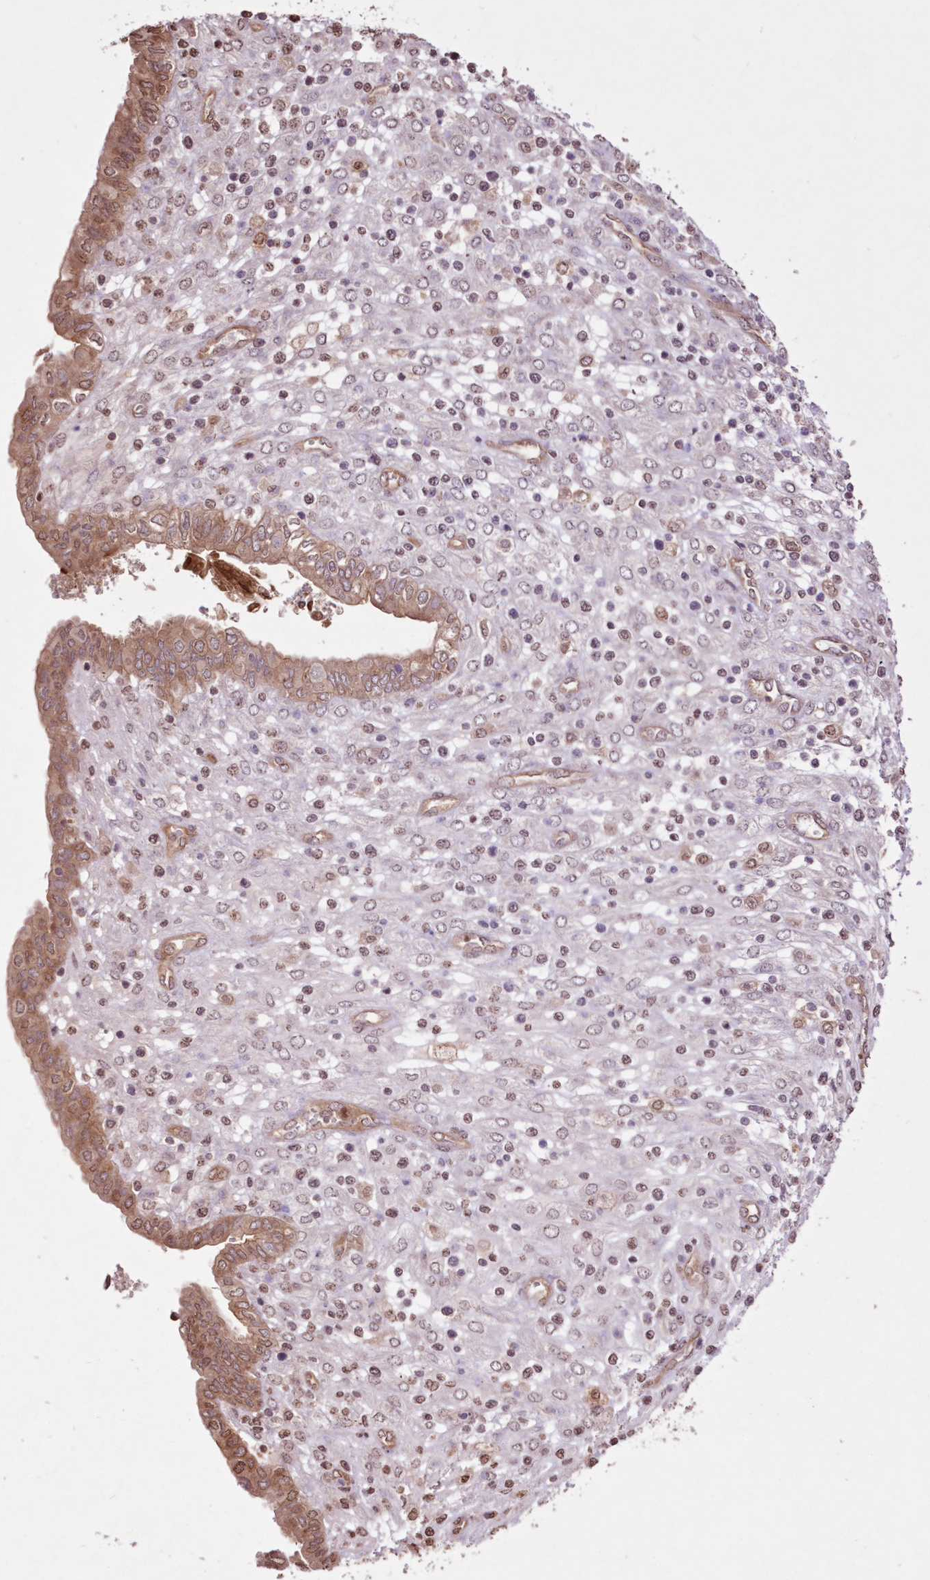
{"staining": {"intensity": "moderate", "quantity": ">75%", "location": "cytoplasmic/membranous,nuclear"}, "tissue": "endometrial cancer", "cell_type": "Tumor cells", "image_type": "cancer", "snomed": [{"axis": "morphology", "description": "Normal tissue, NOS"}, {"axis": "morphology", "description": "Adenocarcinoma, NOS"}, {"axis": "topography", "description": "Endometrium"}], "caption": "Adenocarcinoma (endometrial) stained for a protein exhibits moderate cytoplasmic/membranous and nuclear positivity in tumor cells. (DAB IHC with brightfield microscopy, high magnification).", "gene": "FCHO2", "patient": {"sex": "female", "age": 53}}